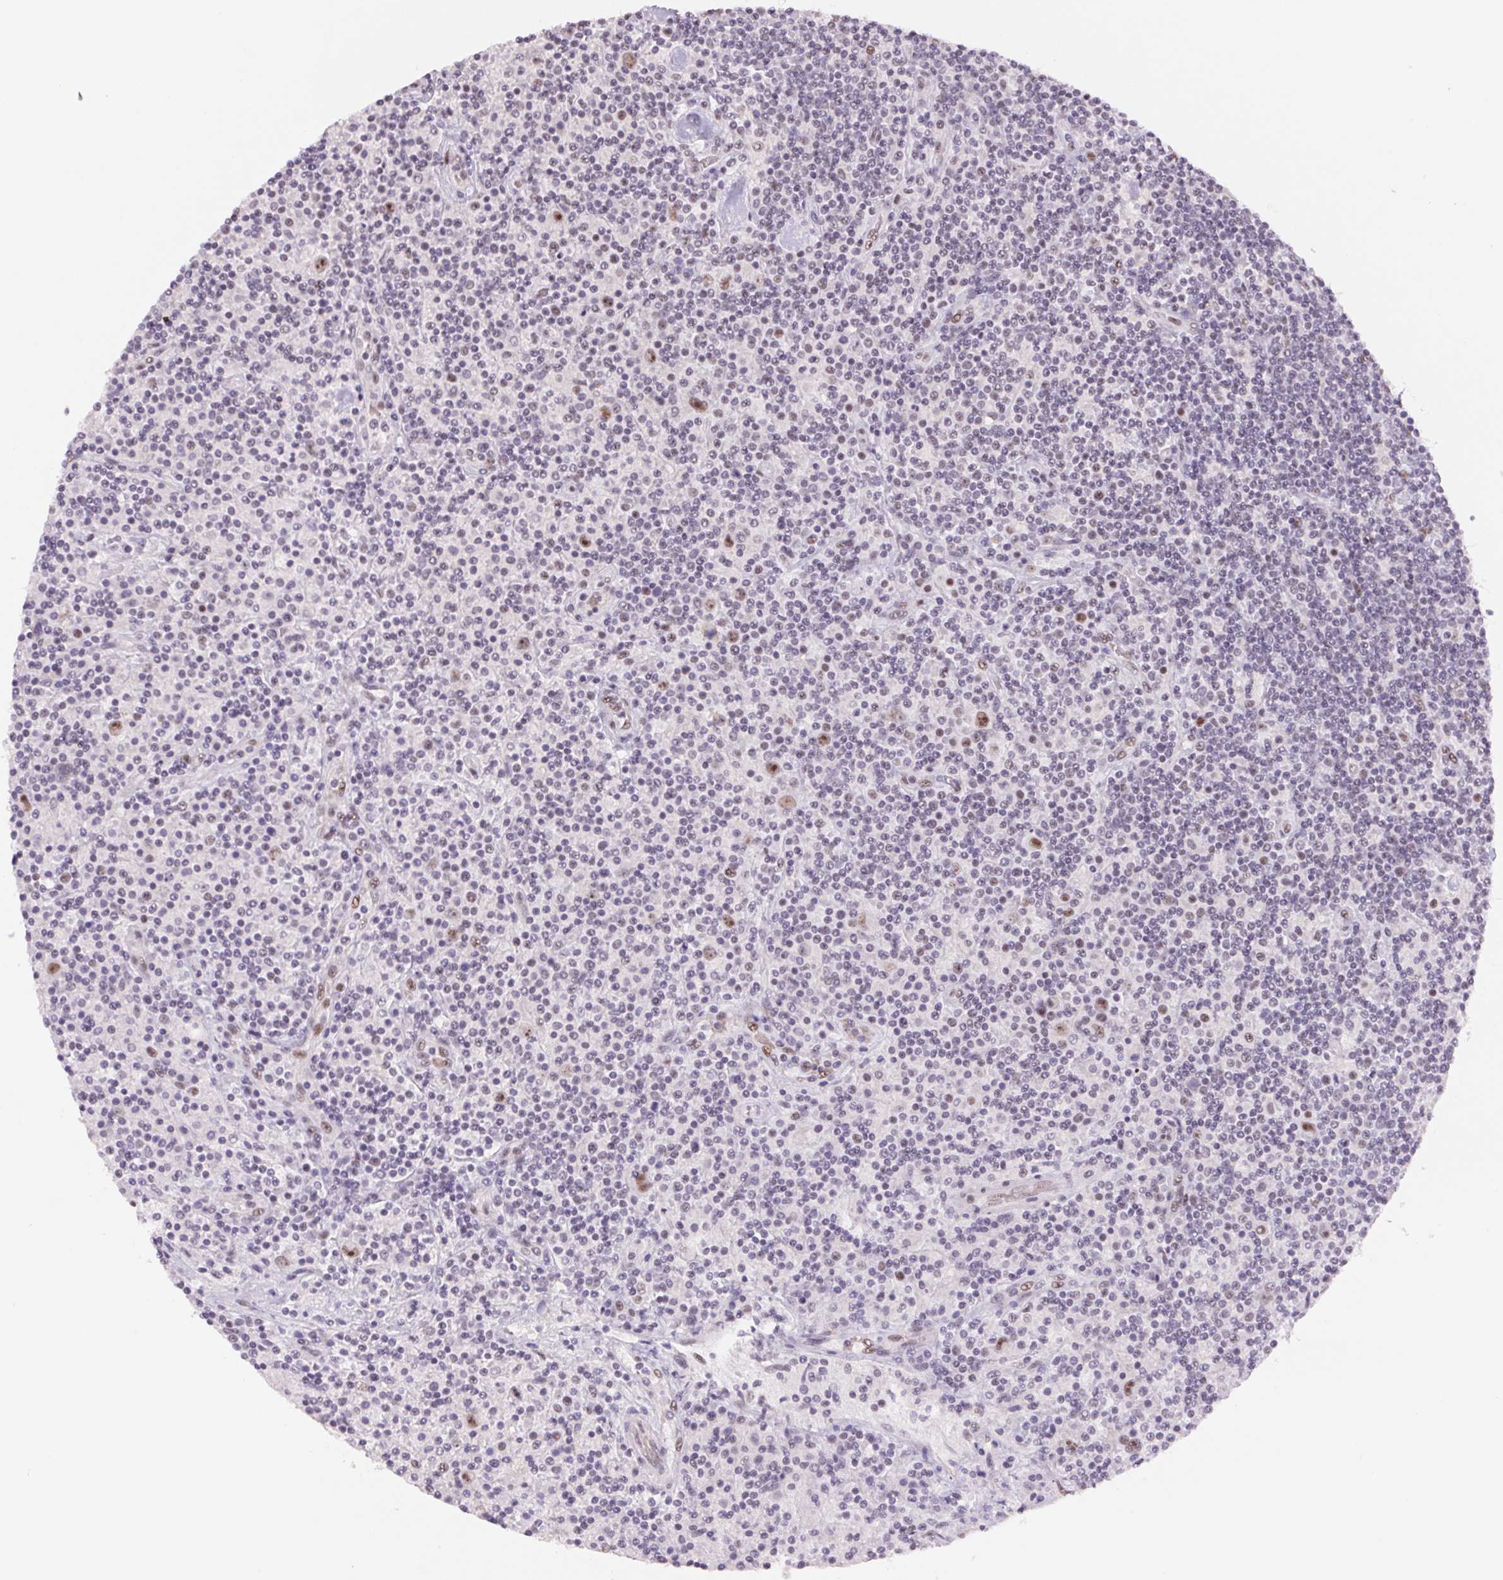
{"staining": {"intensity": "moderate", "quantity": ">75%", "location": "nuclear"}, "tissue": "lymphoma", "cell_type": "Tumor cells", "image_type": "cancer", "snomed": [{"axis": "morphology", "description": "Hodgkin's disease, NOS"}, {"axis": "topography", "description": "Lymph node"}], "caption": "Brown immunohistochemical staining in Hodgkin's disease shows moderate nuclear expression in approximately >75% of tumor cells.", "gene": "ZC3H14", "patient": {"sex": "male", "age": 70}}